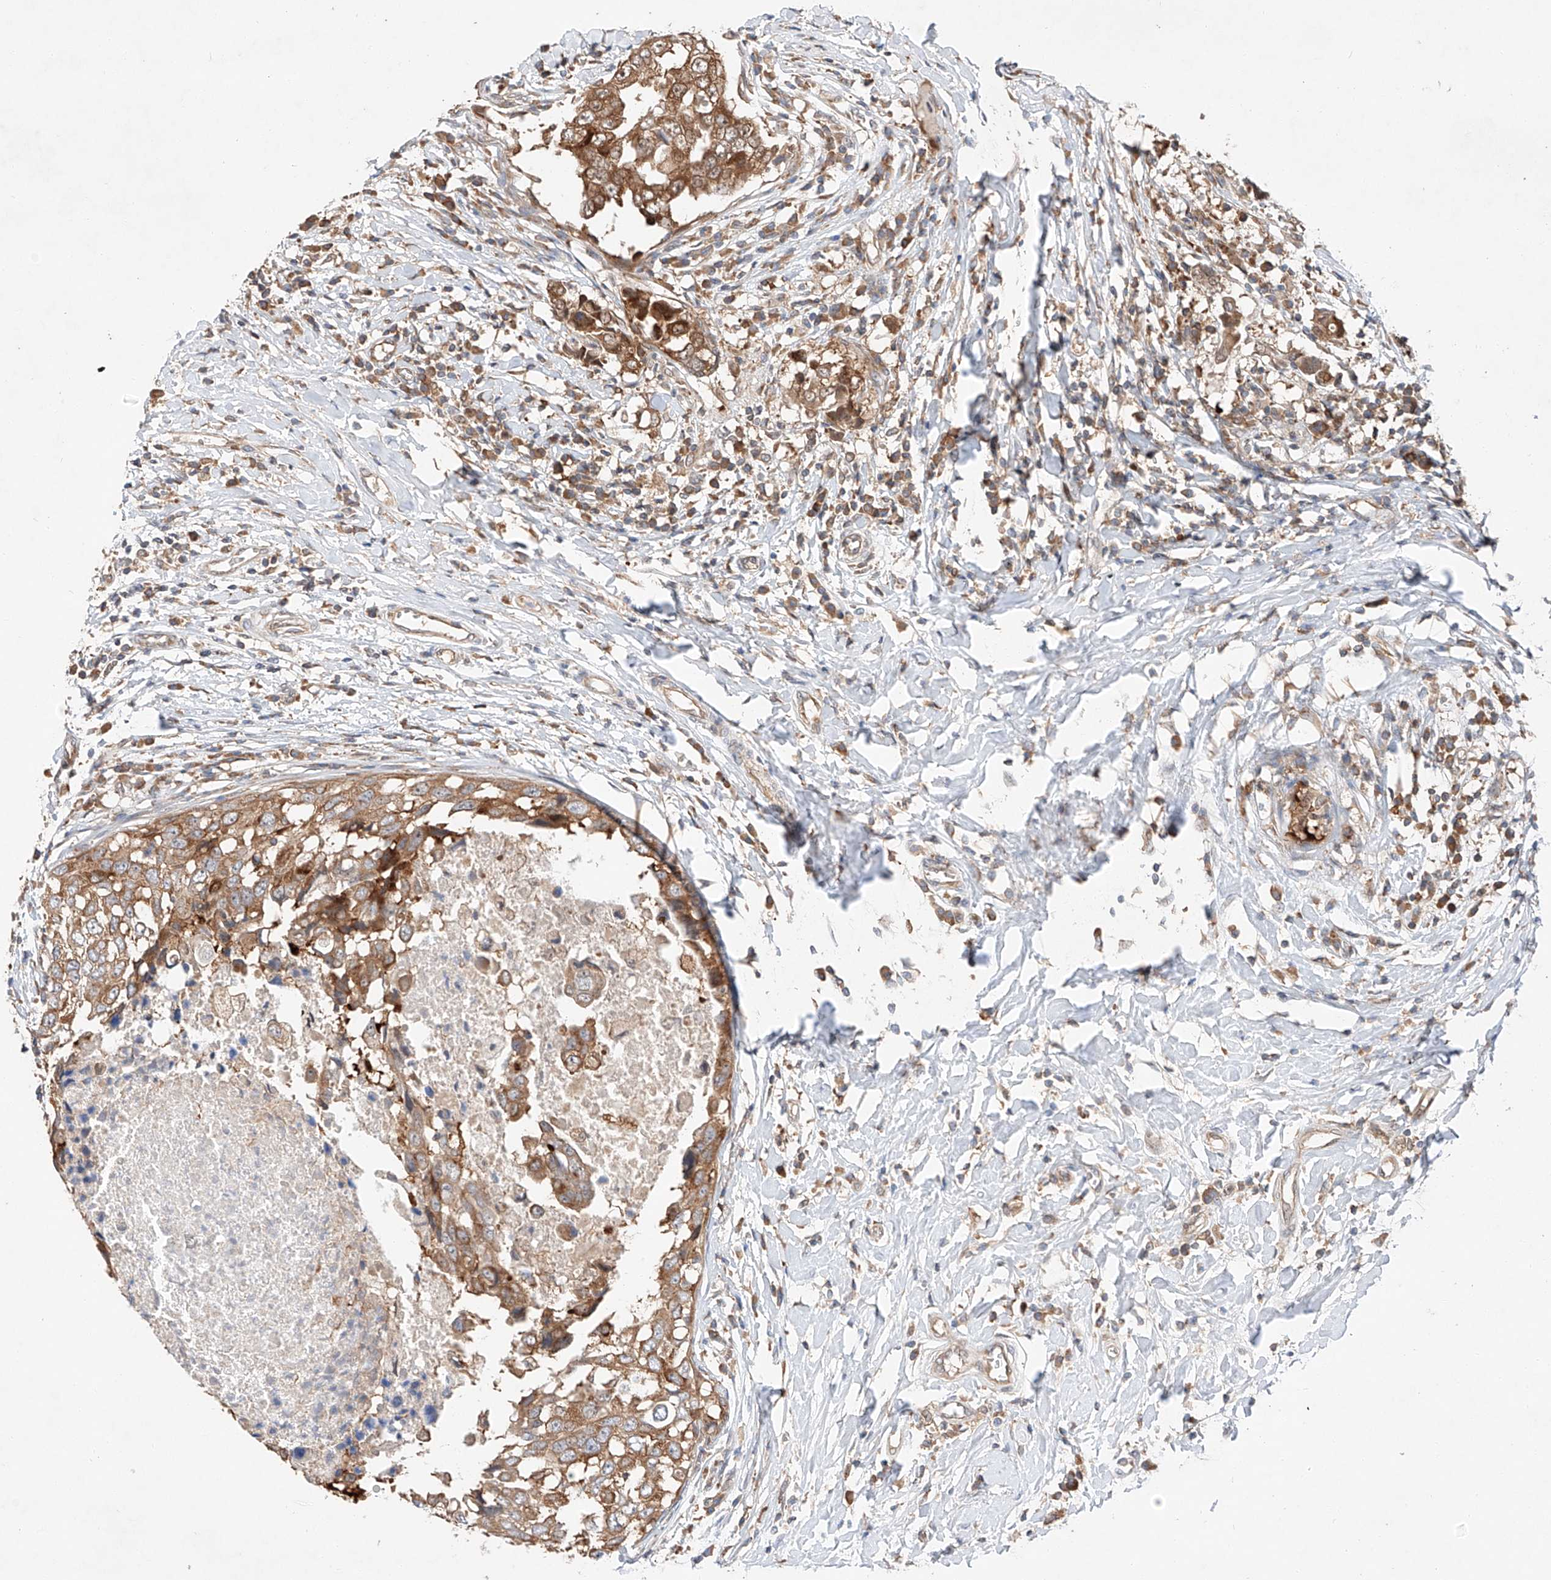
{"staining": {"intensity": "moderate", "quantity": ">75%", "location": "cytoplasmic/membranous"}, "tissue": "breast cancer", "cell_type": "Tumor cells", "image_type": "cancer", "snomed": [{"axis": "morphology", "description": "Duct carcinoma"}, {"axis": "topography", "description": "Breast"}], "caption": "About >75% of tumor cells in human breast intraductal carcinoma reveal moderate cytoplasmic/membranous protein expression as visualized by brown immunohistochemical staining.", "gene": "RUSC1", "patient": {"sex": "female", "age": 27}}